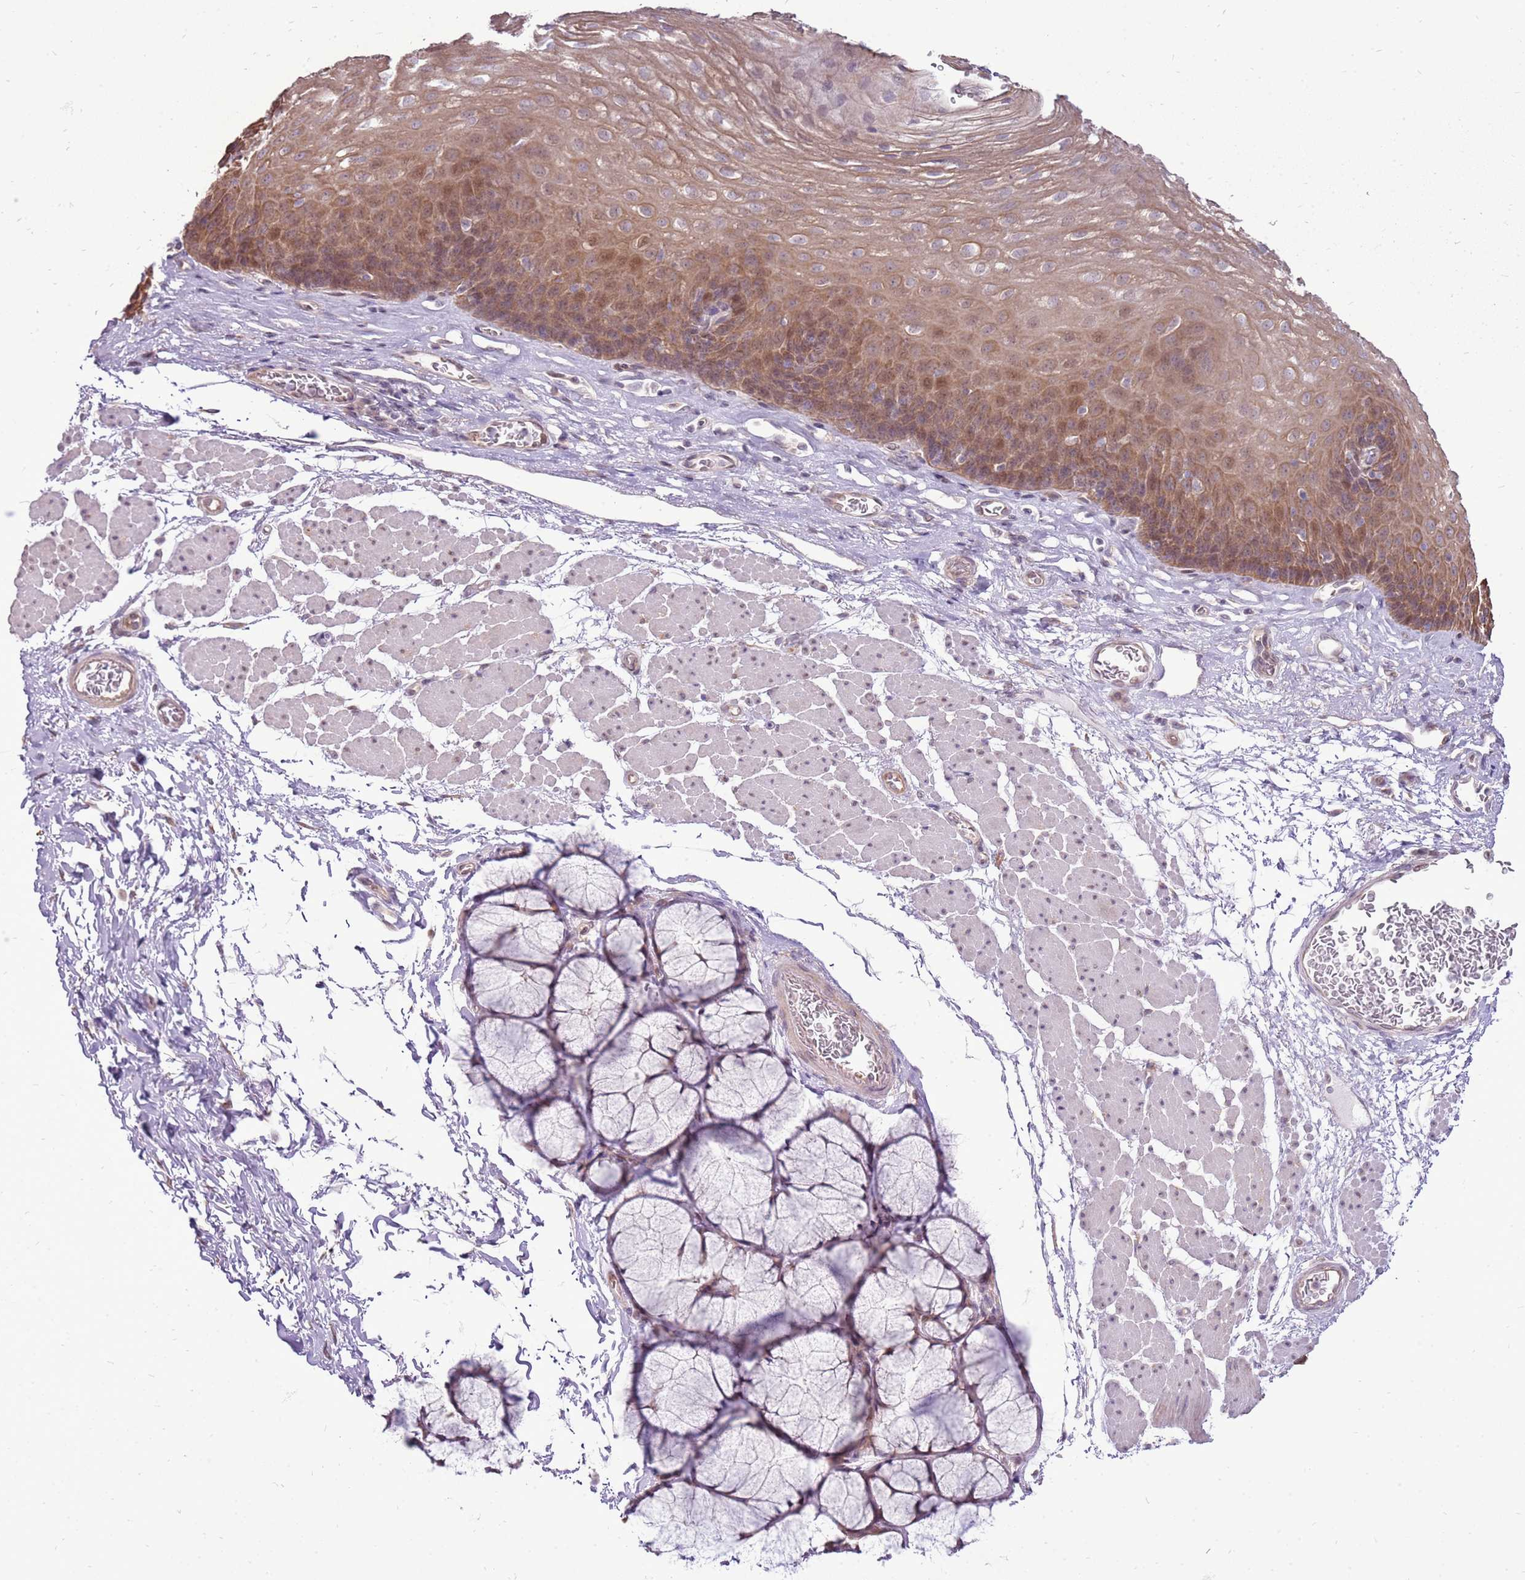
{"staining": {"intensity": "moderate", "quantity": ">75%", "location": "cytoplasmic/membranous"}, "tissue": "esophagus", "cell_type": "Squamous epithelial cells", "image_type": "normal", "snomed": [{"axis": "morphology", "description": "Normal tissue, NOS"}, {"axis": "topography", "description": "Esophagus"}], "caption": "Esophagus stained for a protein demonstrates moderate cytoplasmic/membranous positivity in squamous epithelial cells. Using DAB (brown) and hematoxylin (blue) stains, captured at high magnification using brightfield microscopy.", "gene": "UGGT2", "patient": {"sex": "female", "age": 66}}